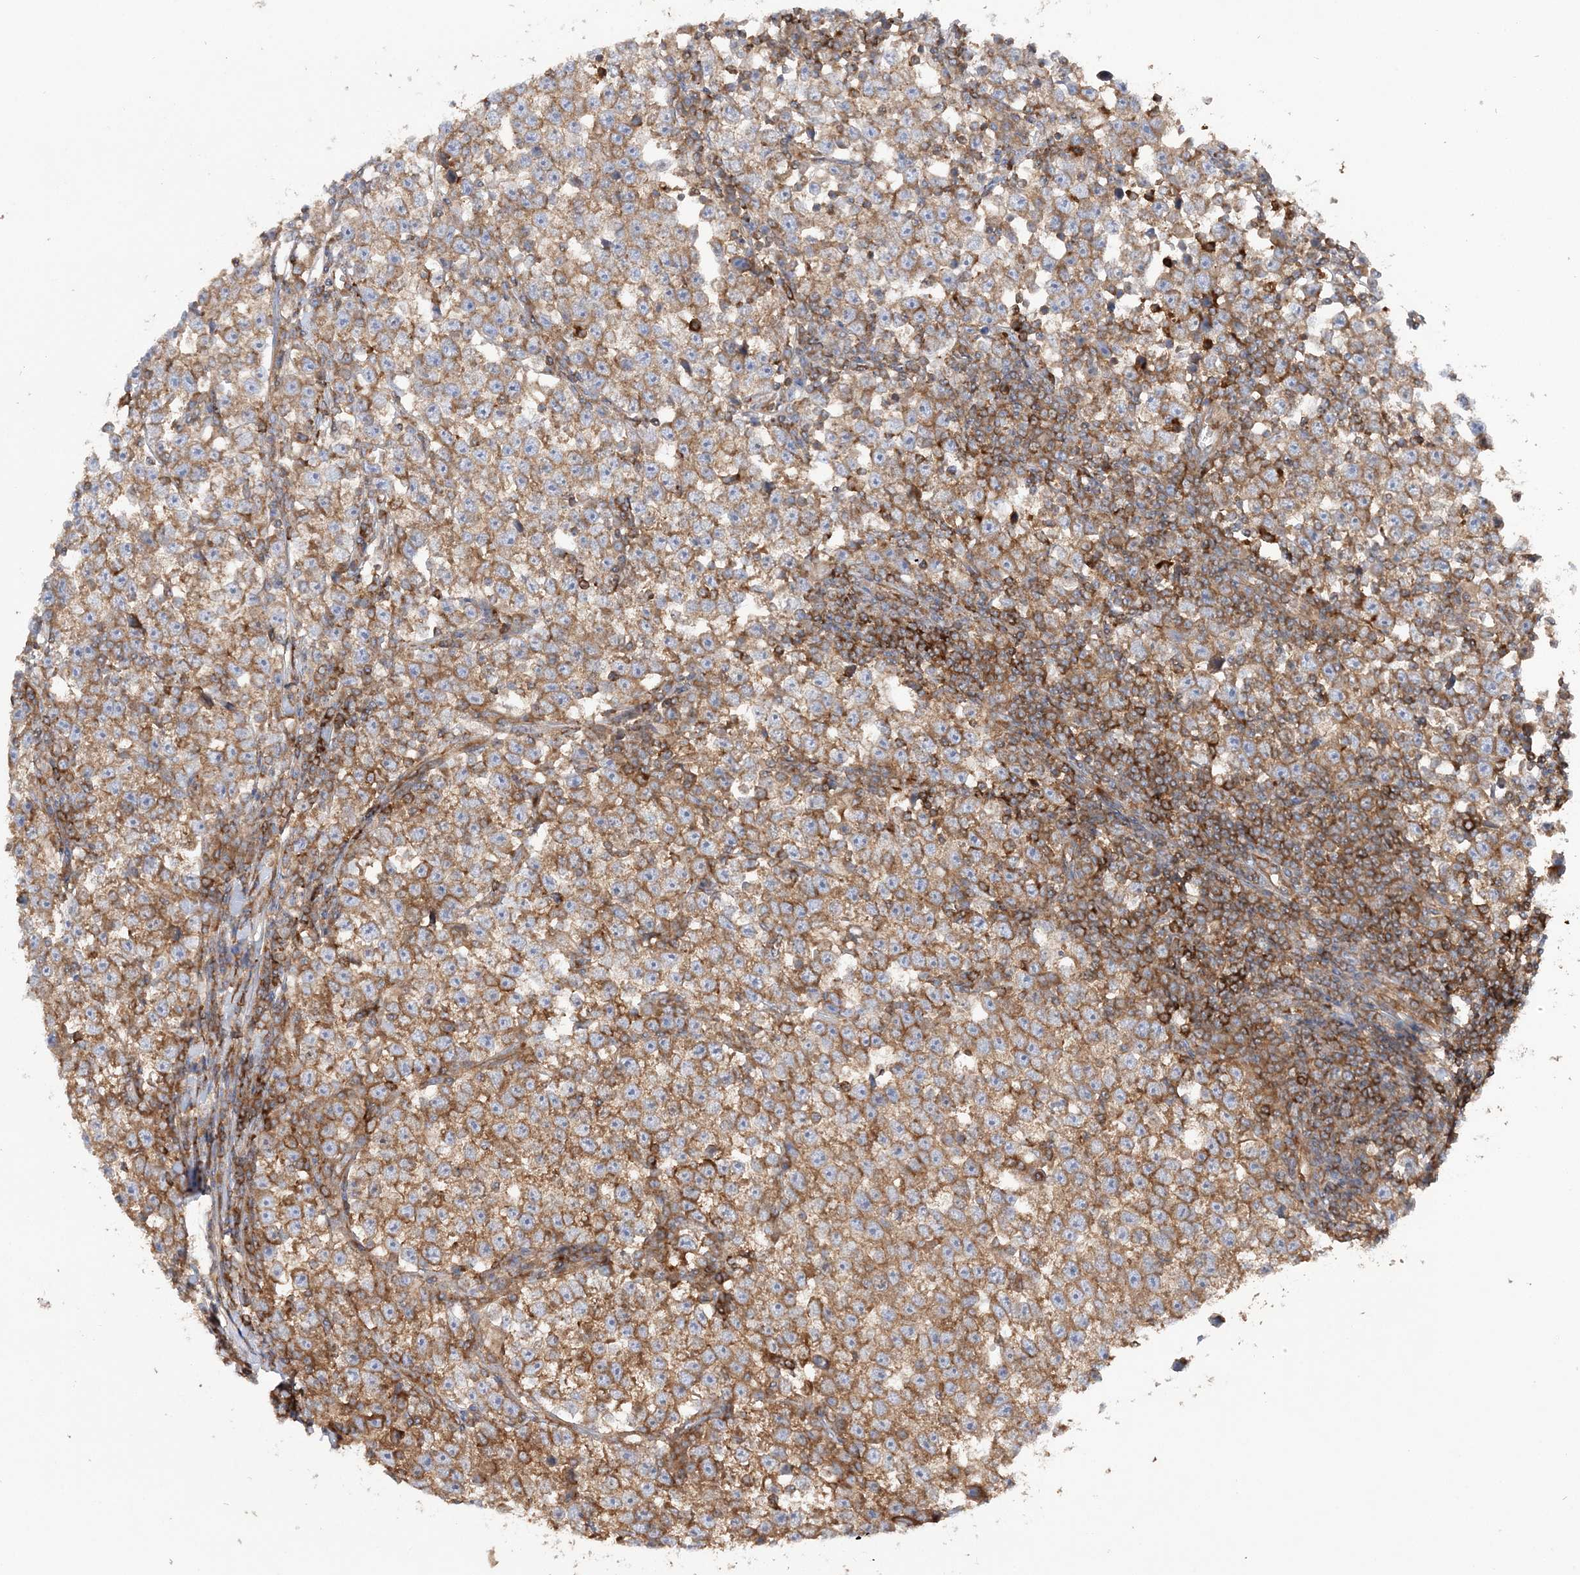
{"staining": {"intensity": "moderate", "quantity": ">75%", "location": "cytoplasmic/membranous"}, "tissue": "testis cancer", "cell_type": "Tumor cells", "image_type": "cancer", "snomed": [{"axis": "morphology", "description": "Normal tissue, NOS"}, {"axis": "morphology", "description": "Seminoma, NOS"}, {"axis": "topography", "description": "Testis"}], "caption": "Tumor cells exhibit medium levels of moderate cytoplasmic/membranous positivity in approximately >75% of cells in human testis cancer.", "gene": "TBC1D5", "patient": {"sex": "male", "age": 43}}